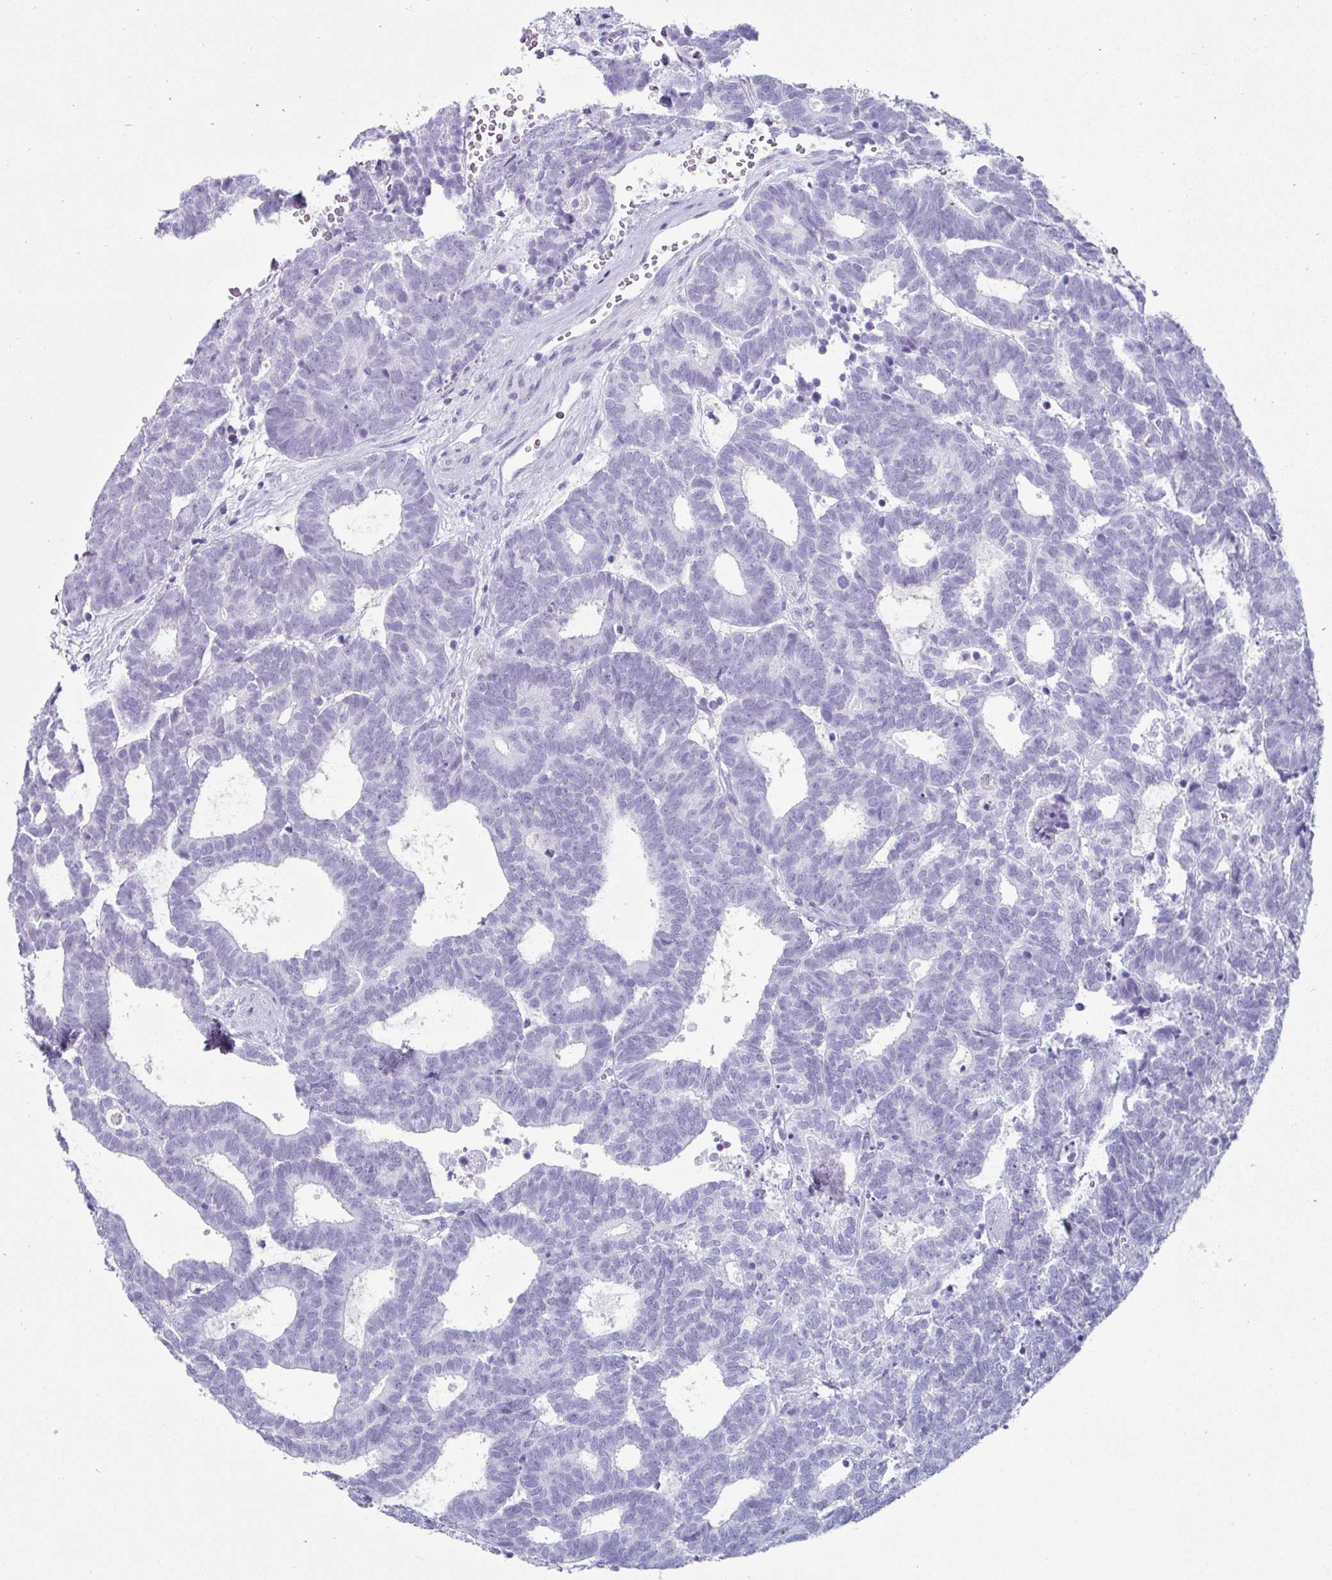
{"staining": {"intensity": "negative", "quantity": "none", "location": "none"}, "tissue": "head and neck cancer", "cell_type": "Tumor cells", "image_type": "cancer", "snomed": [{"axis": "morphology", "description": "Adenocarcinoma, NOS"}, {"axis": "topography", "description": "Head-Neck"}], "caption": "Tumor cells show no significant protein staining in head and neck cancer.", "gene": "CREG2", "patient": {"sex": "female", "age": 81}}